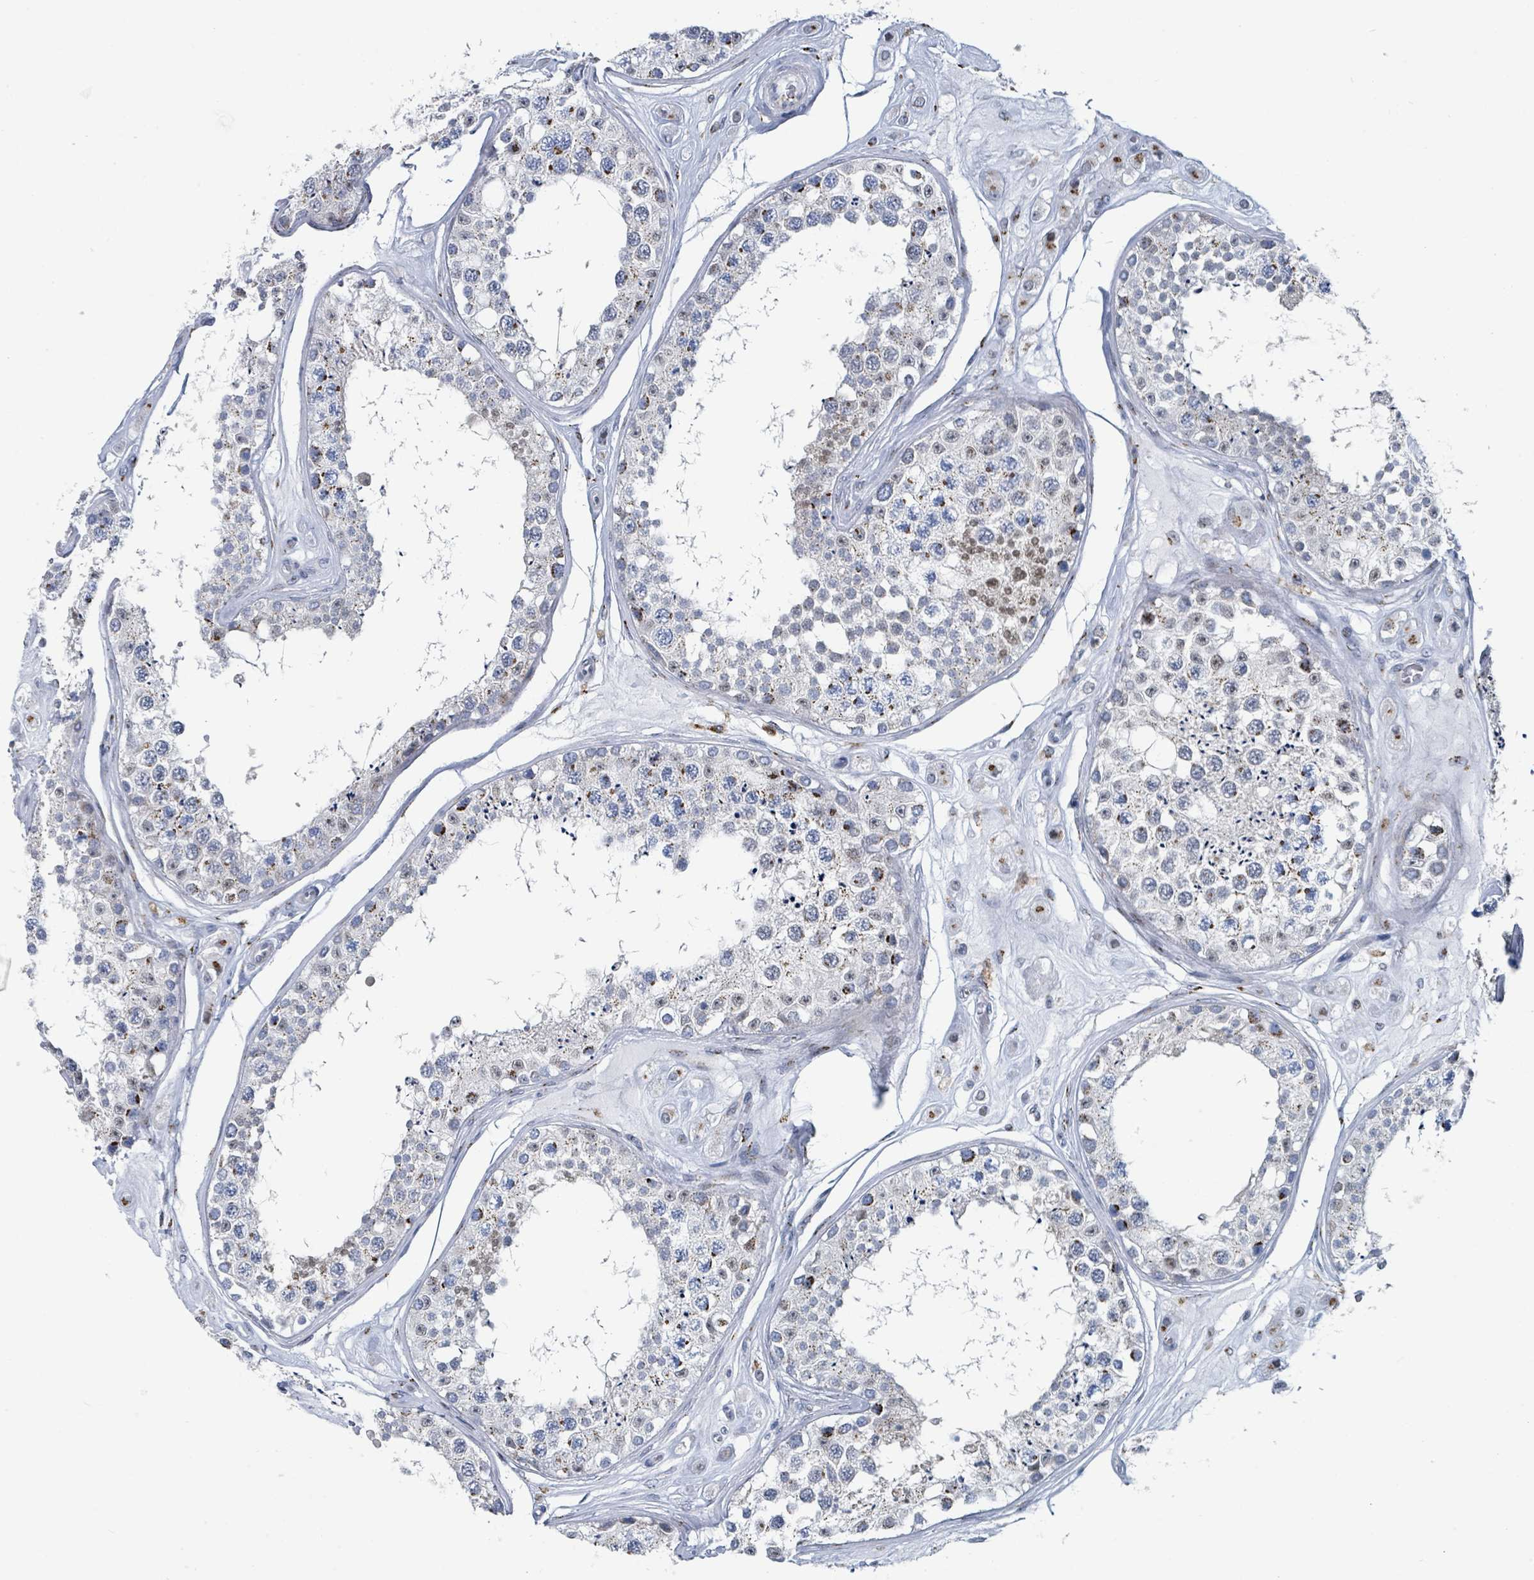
{"staining": {"intensity": "moderate", "quantity": "<25%", "location": "cytoplasmic/membranous,nuclear"}, "tissue": "testis", "cell_type": "Cells in seminiferous ducts", "image_type": "normal", "snomed": [{"axis": "morphology", "description": "Normal tissue, NOS"}, {"axis": "topography", "description": "Testis"}], "caption": "This is a micrograph of immunohistochemistry (IHC) staining of unremarkable testis, which shows moderate positivity in the cytoplasmic/membranous,nuclear of cells in seminiferous ducts.", "gene": "DCAF5", "patient": {"sex": "male", "age": 25}}